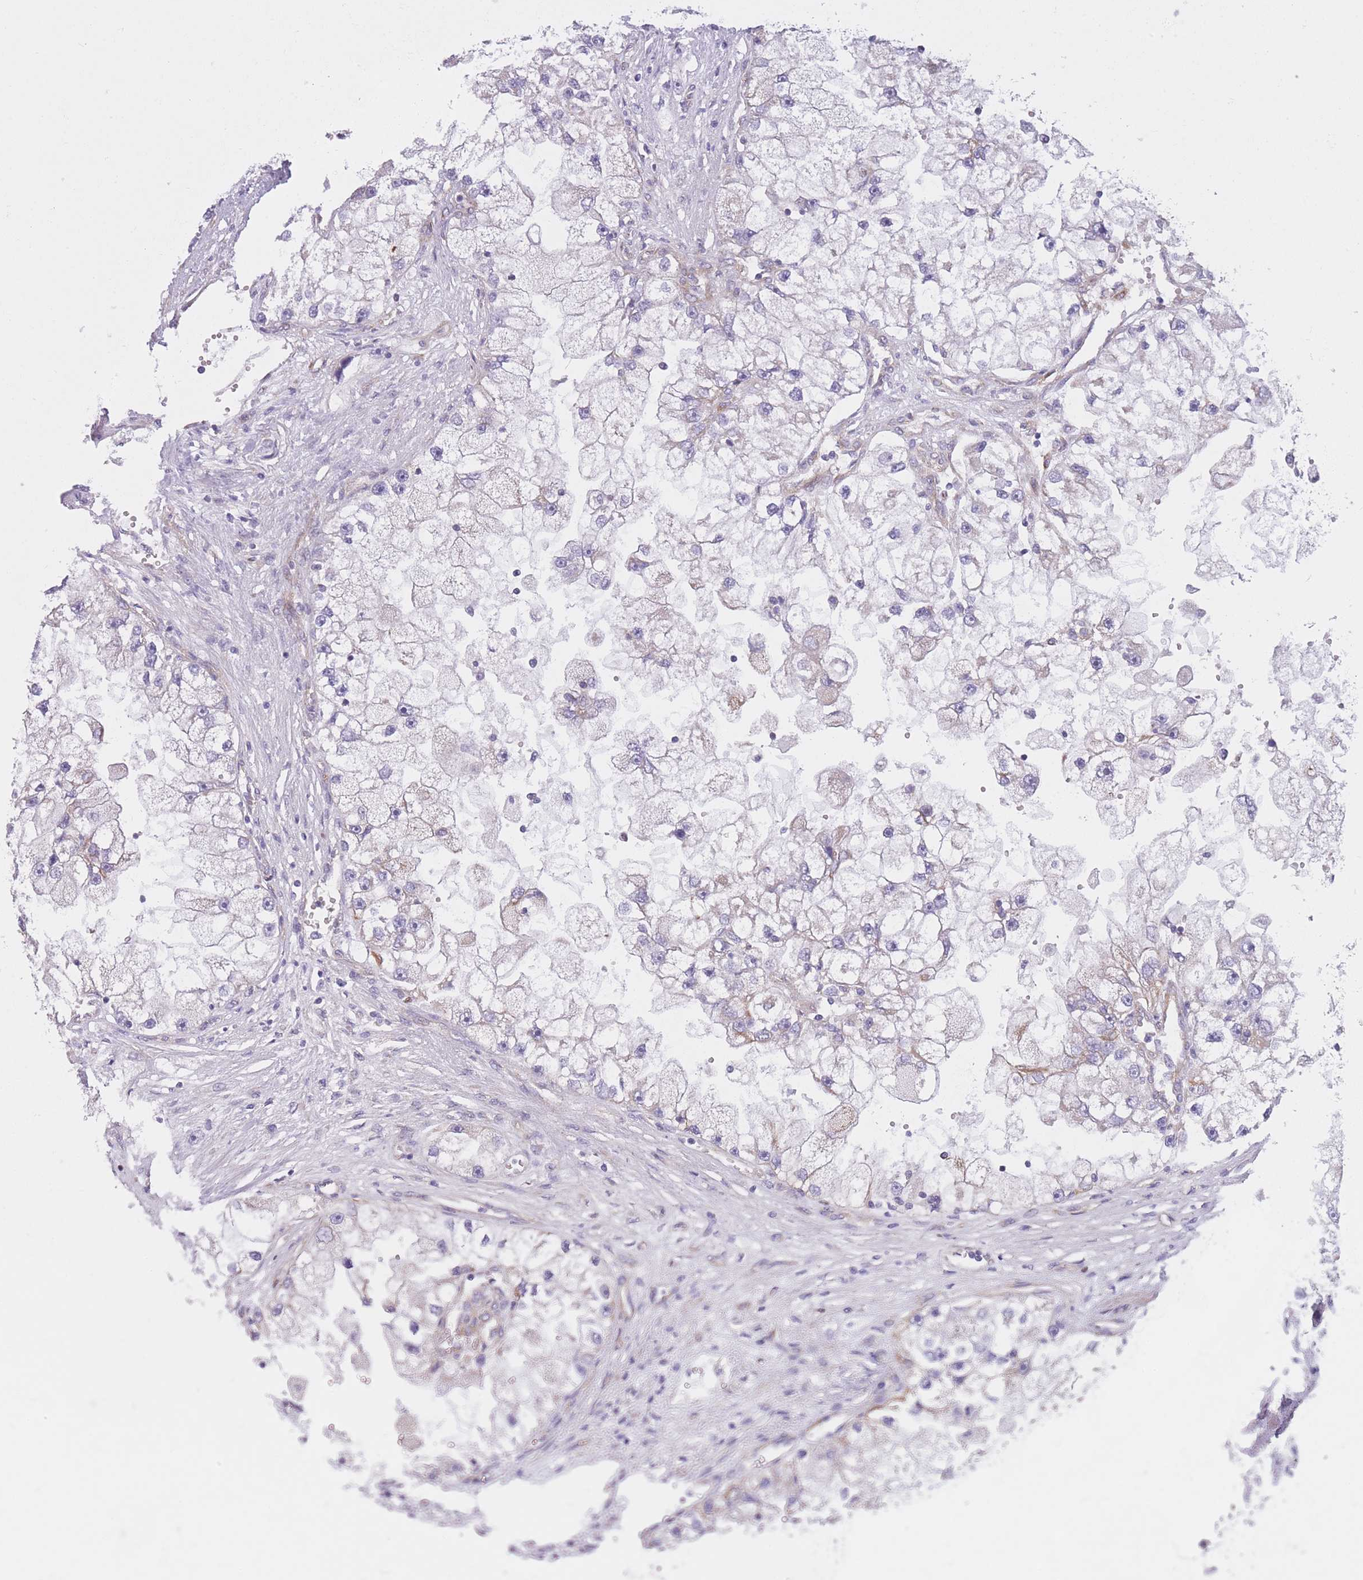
{"staining": {"intensity": "weak", "quantity": "<25%", "location": "cytoplasmic/membranous"}, "tissue": "renal cancer", "cell_type": "Tumor cells", "image_type": "cancer", "snomed": [{"axis": "morphology", "description": "Adenocarcinoma, NOS"}, {"axis": "topography", "description": "Kidney"}], "caption": "Immunohistochemical staining of human renal cancer (adenocarcinoma) reveals no significant staining in tumor cells.", "gene": "SERPINB3", "patient": {"sex": "male", "age": 63}}